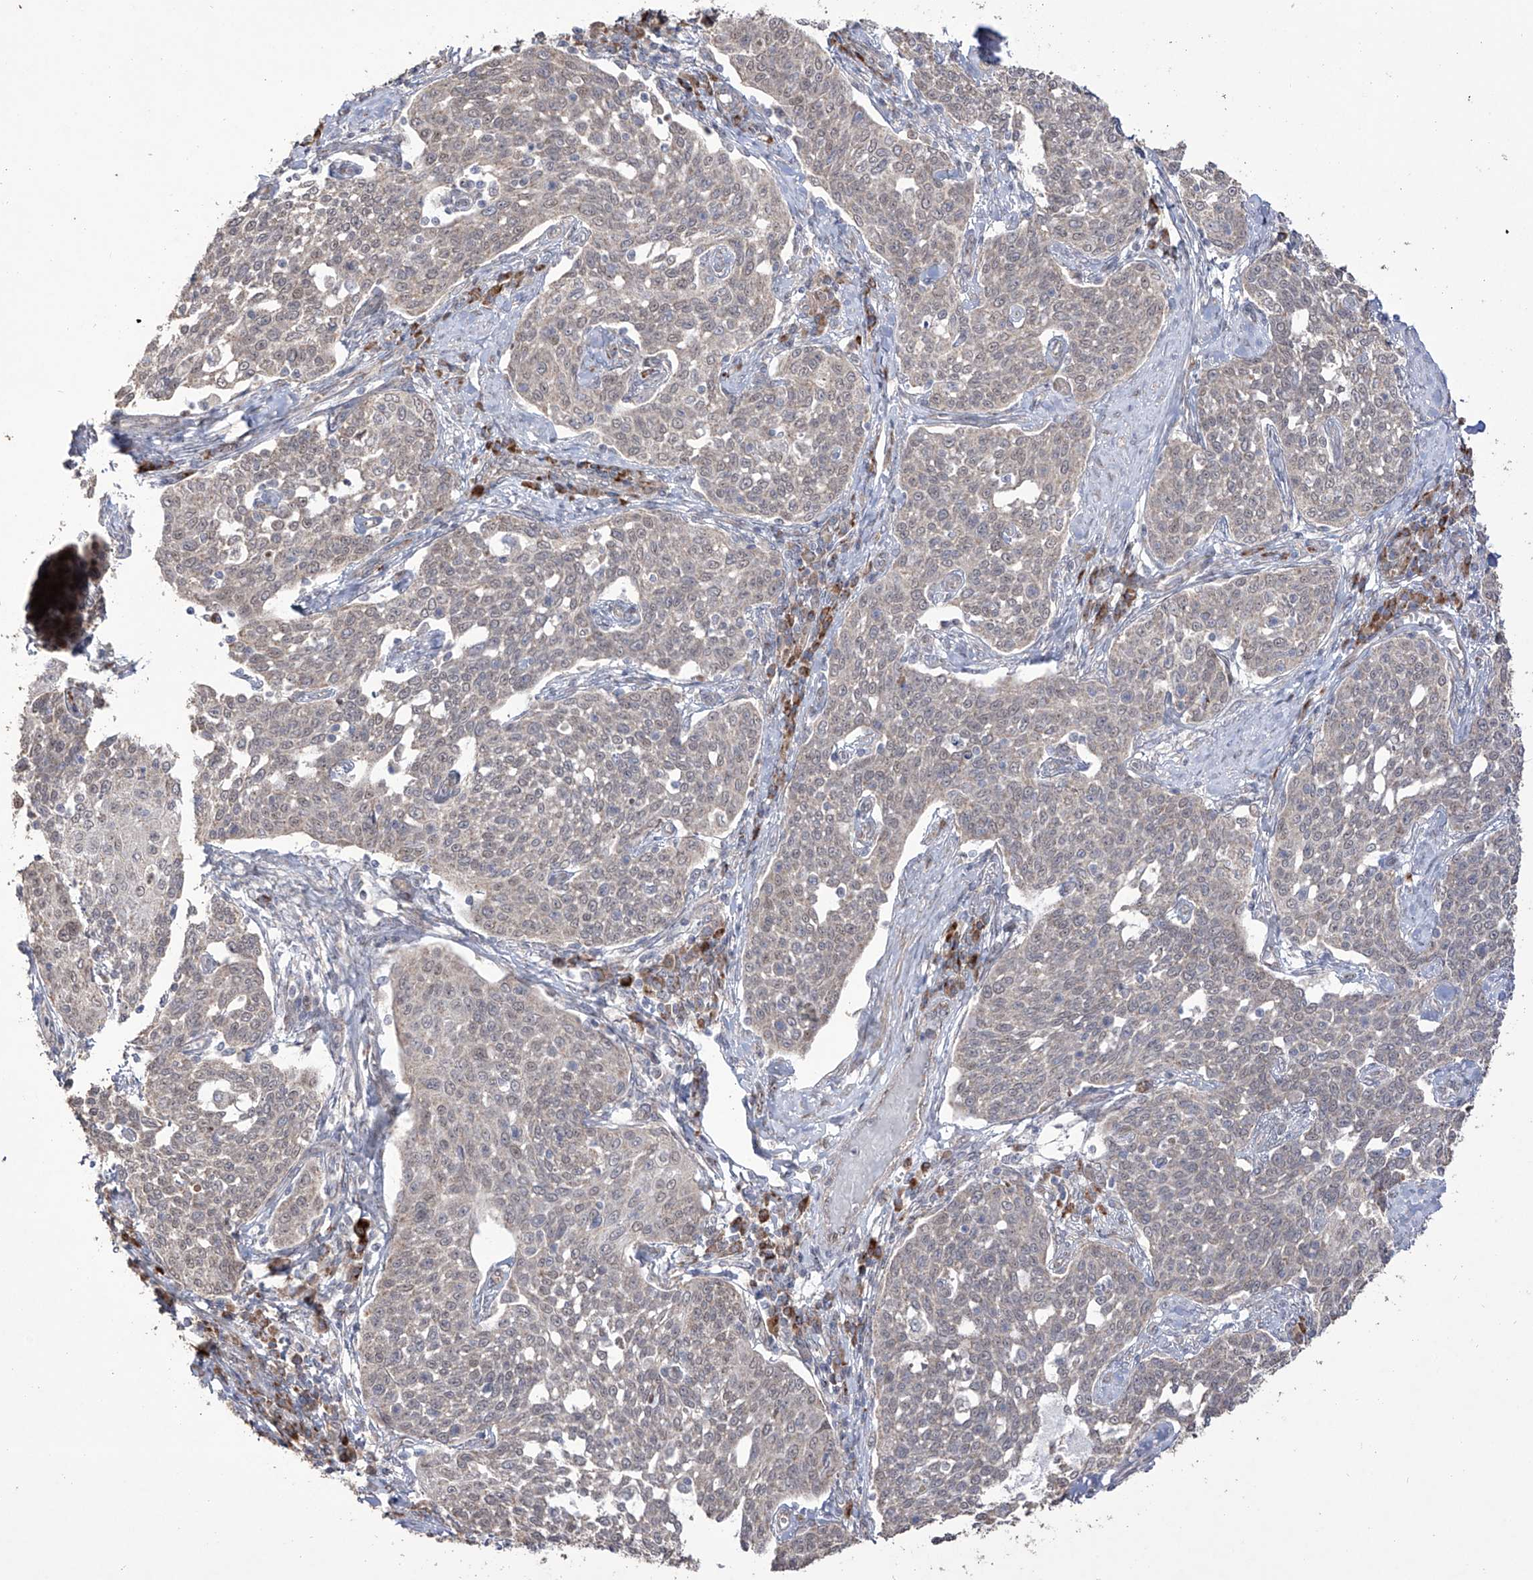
{"staining": {"intensity": "negative", "quantity": "none", "location": "none"}, "tissue": "cervical cancer", "cell_type": "Tumor cells", "image_type": "cancer", "snomed": [{"axis": "morphology", "description": "Squamous cell carcinoma, NOS"}, {"axis": "topography", "description": "Cervix"}], "caption": "There is no significant expression in tumor cells of squamous cell carcinoma (cervical).", "gene": "YKT6", "patient": {"sex": "female", "age": 34}}